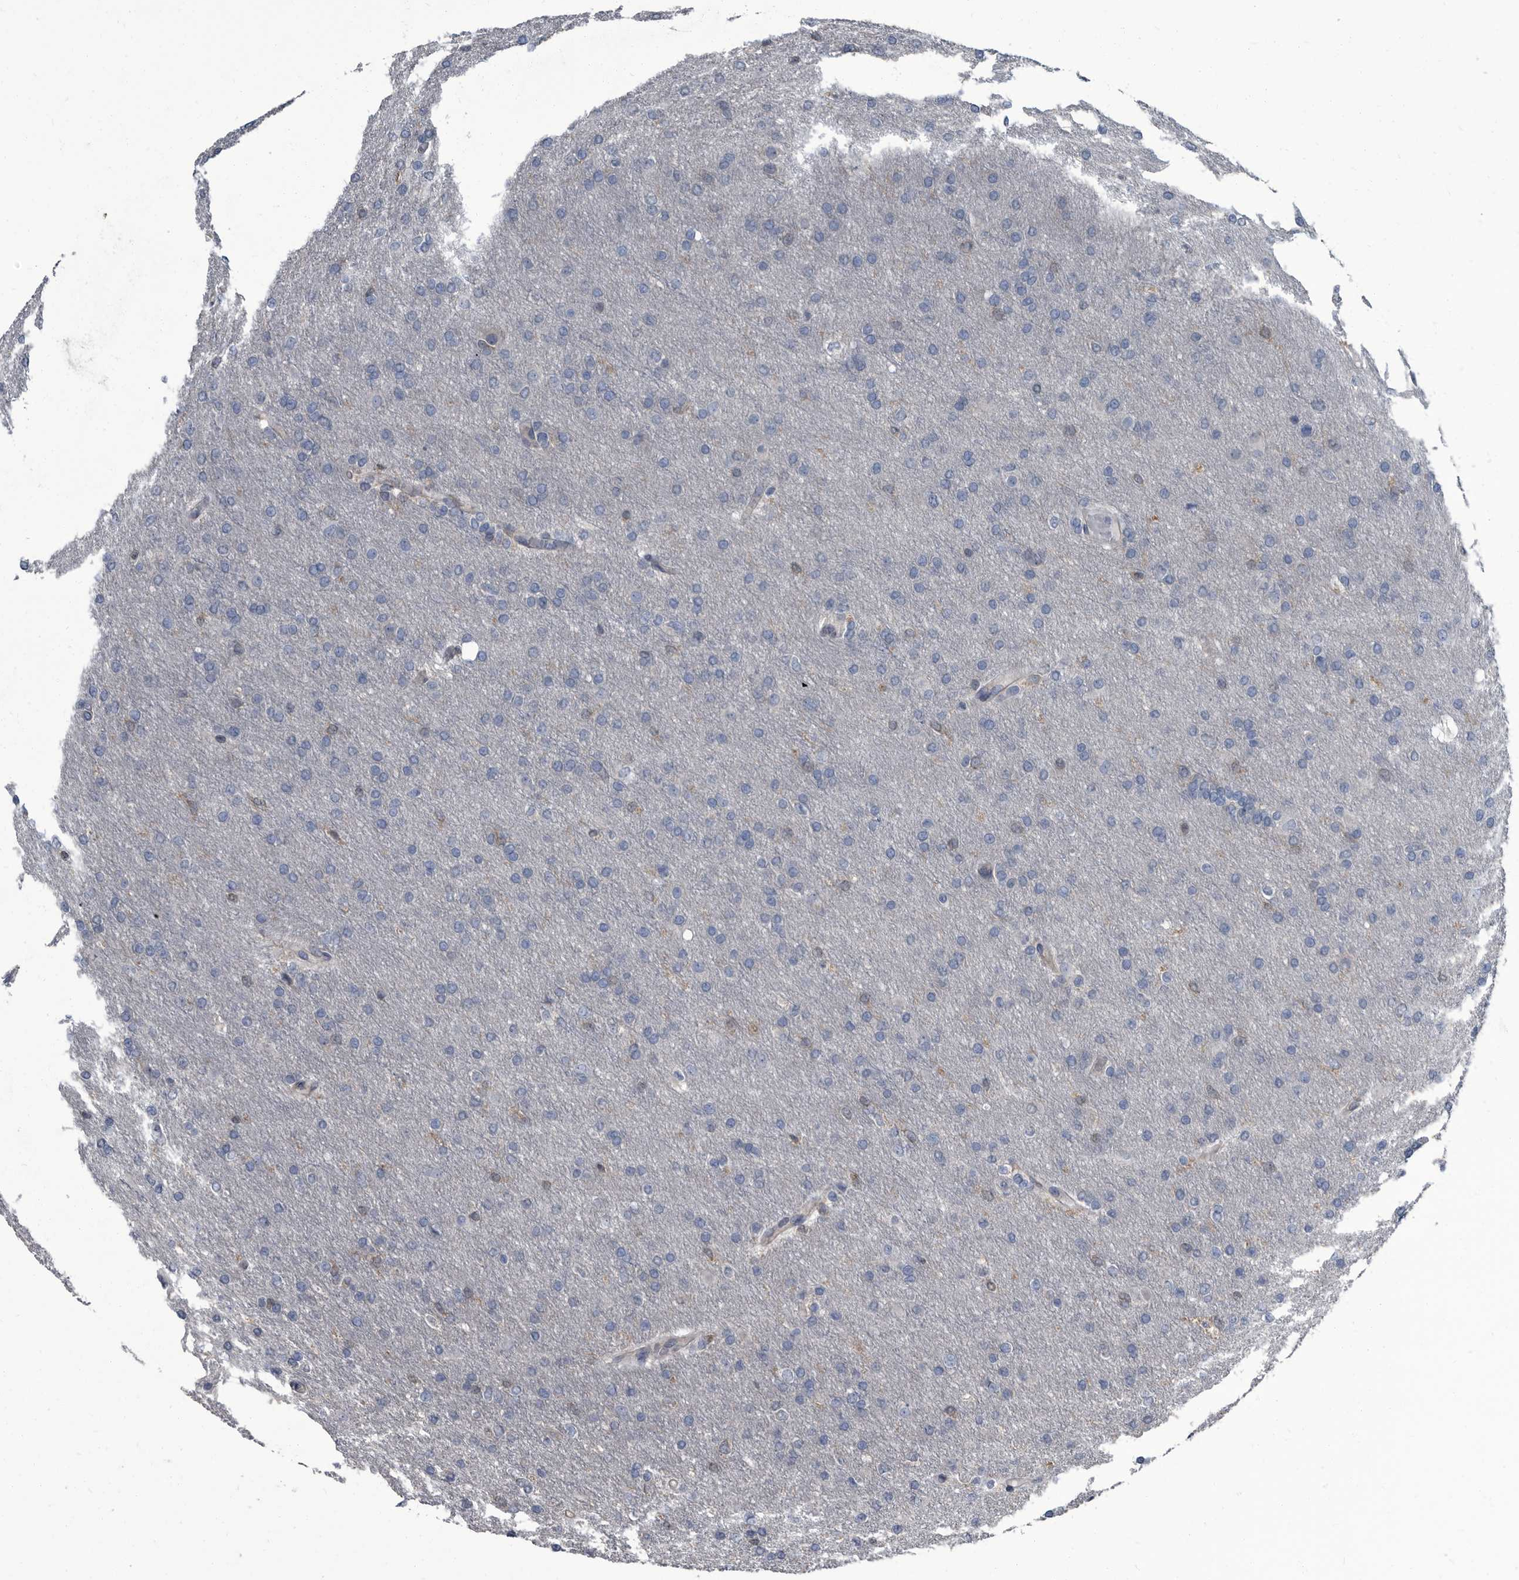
{"staining": {"intensity": "negative", "quantity": "none", "location": "none"}, "tissue": "glioma", "cell_type": "Tumor cells", "image_type": "cancer", "snomed": [{"axis": "morphology", "description": "Glioma, malignant, High grade"}, {"axis": "topography", "description": "Cerebral cortex"}], "caption": "Protein analysis of malignant glioma (high-grade) displays no significant staining in tumor cells.", "gene": "CDV3", "patient": {"sex": "female", "age": 36}}